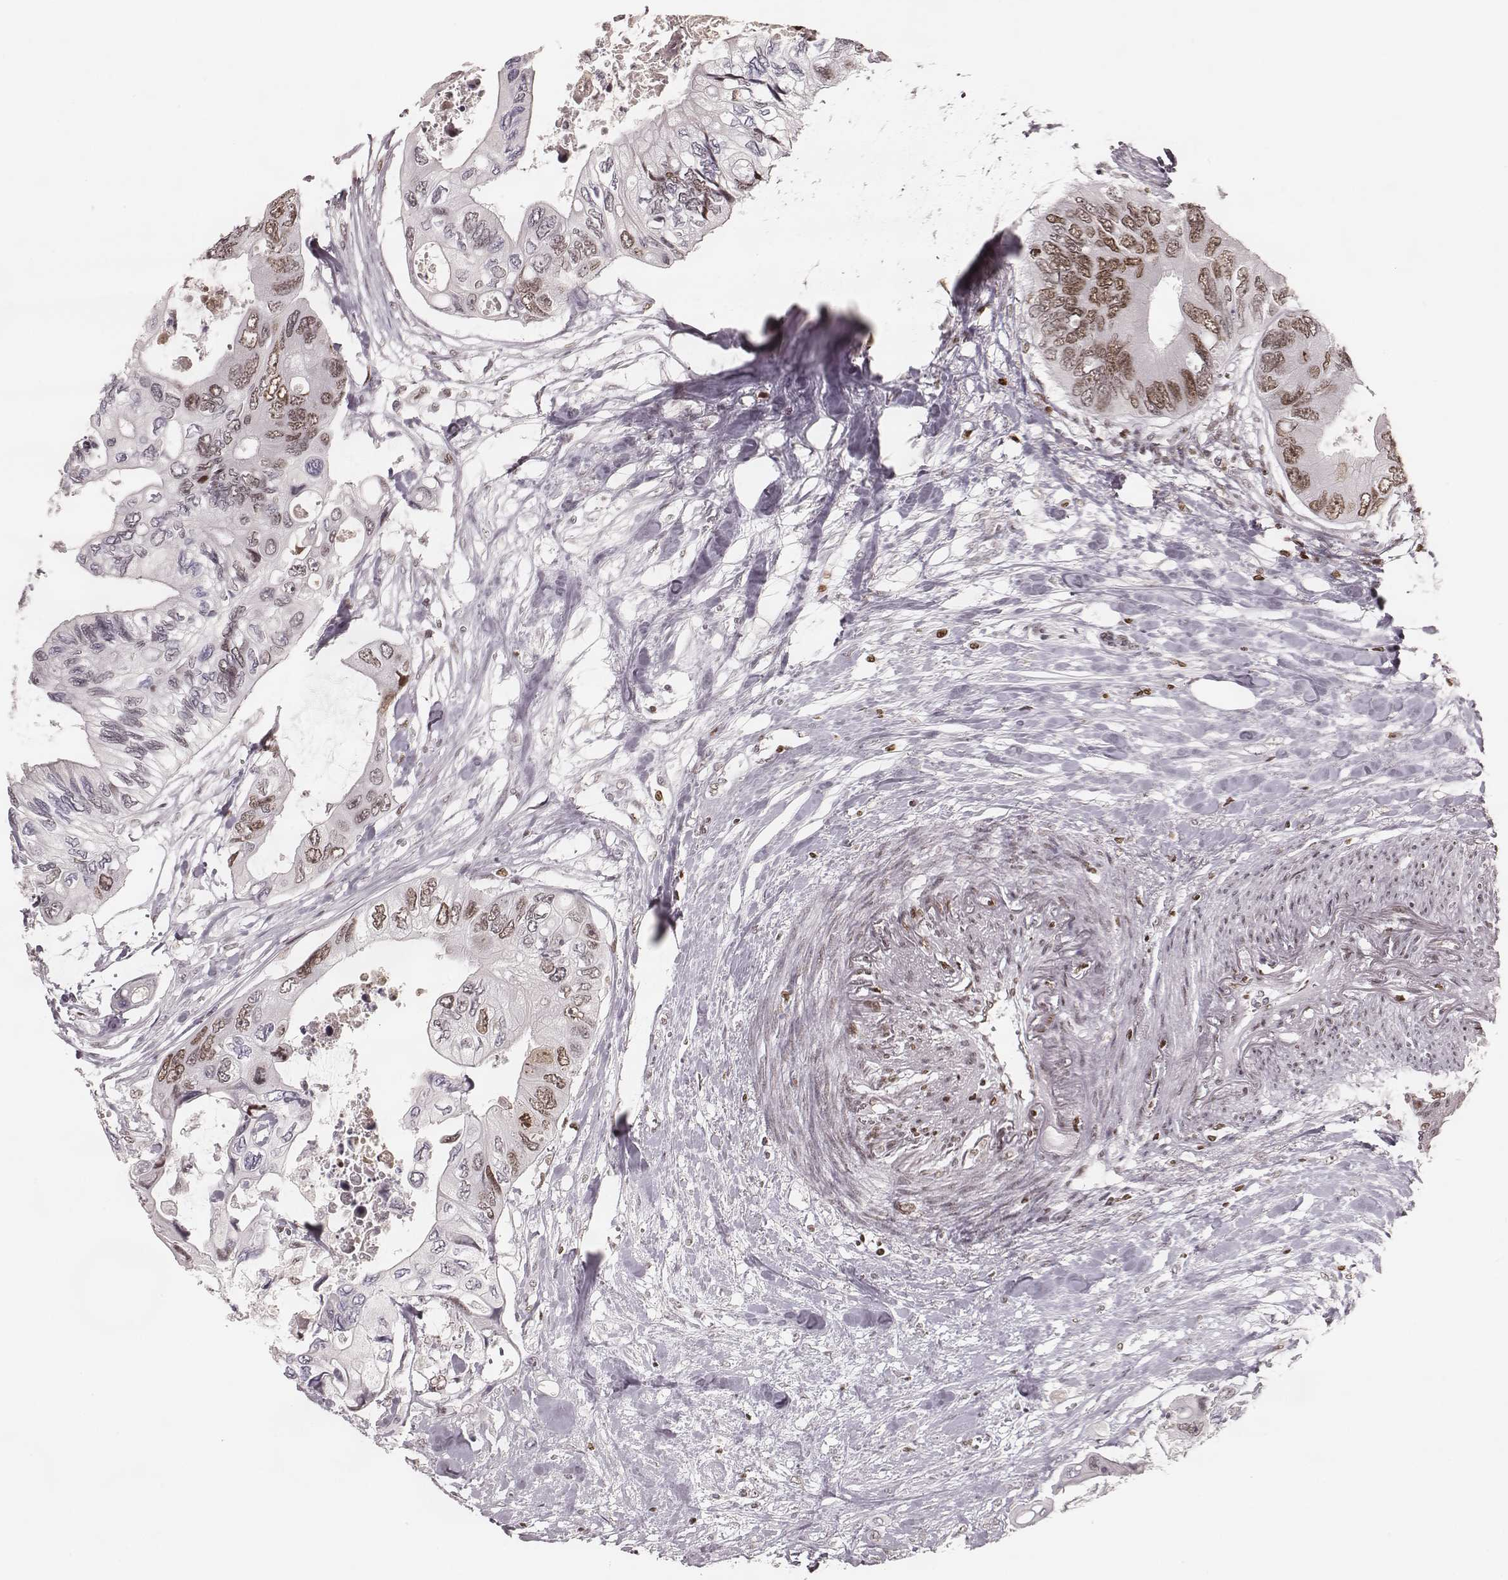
{"staining": {"intensity": "moderate", "quantity": ">75%", "location": "nuclear"}, "tissue": "colorectal cancer", "cell_type": "Tumor cells", "image_type": "cancer", "snomed": [{"axis": "morphology", "description": "Adenocarcinoma, NOS"}, {"axis": "topography", "description": "Rectum"}], "caption": "A brown stain highlights moderate nuclear expression of a protein in colorectal cancer (adenocarcinoma) tumor cells.", "gene": "PARP1", "patient": {"sex": "male", "age": 63}}